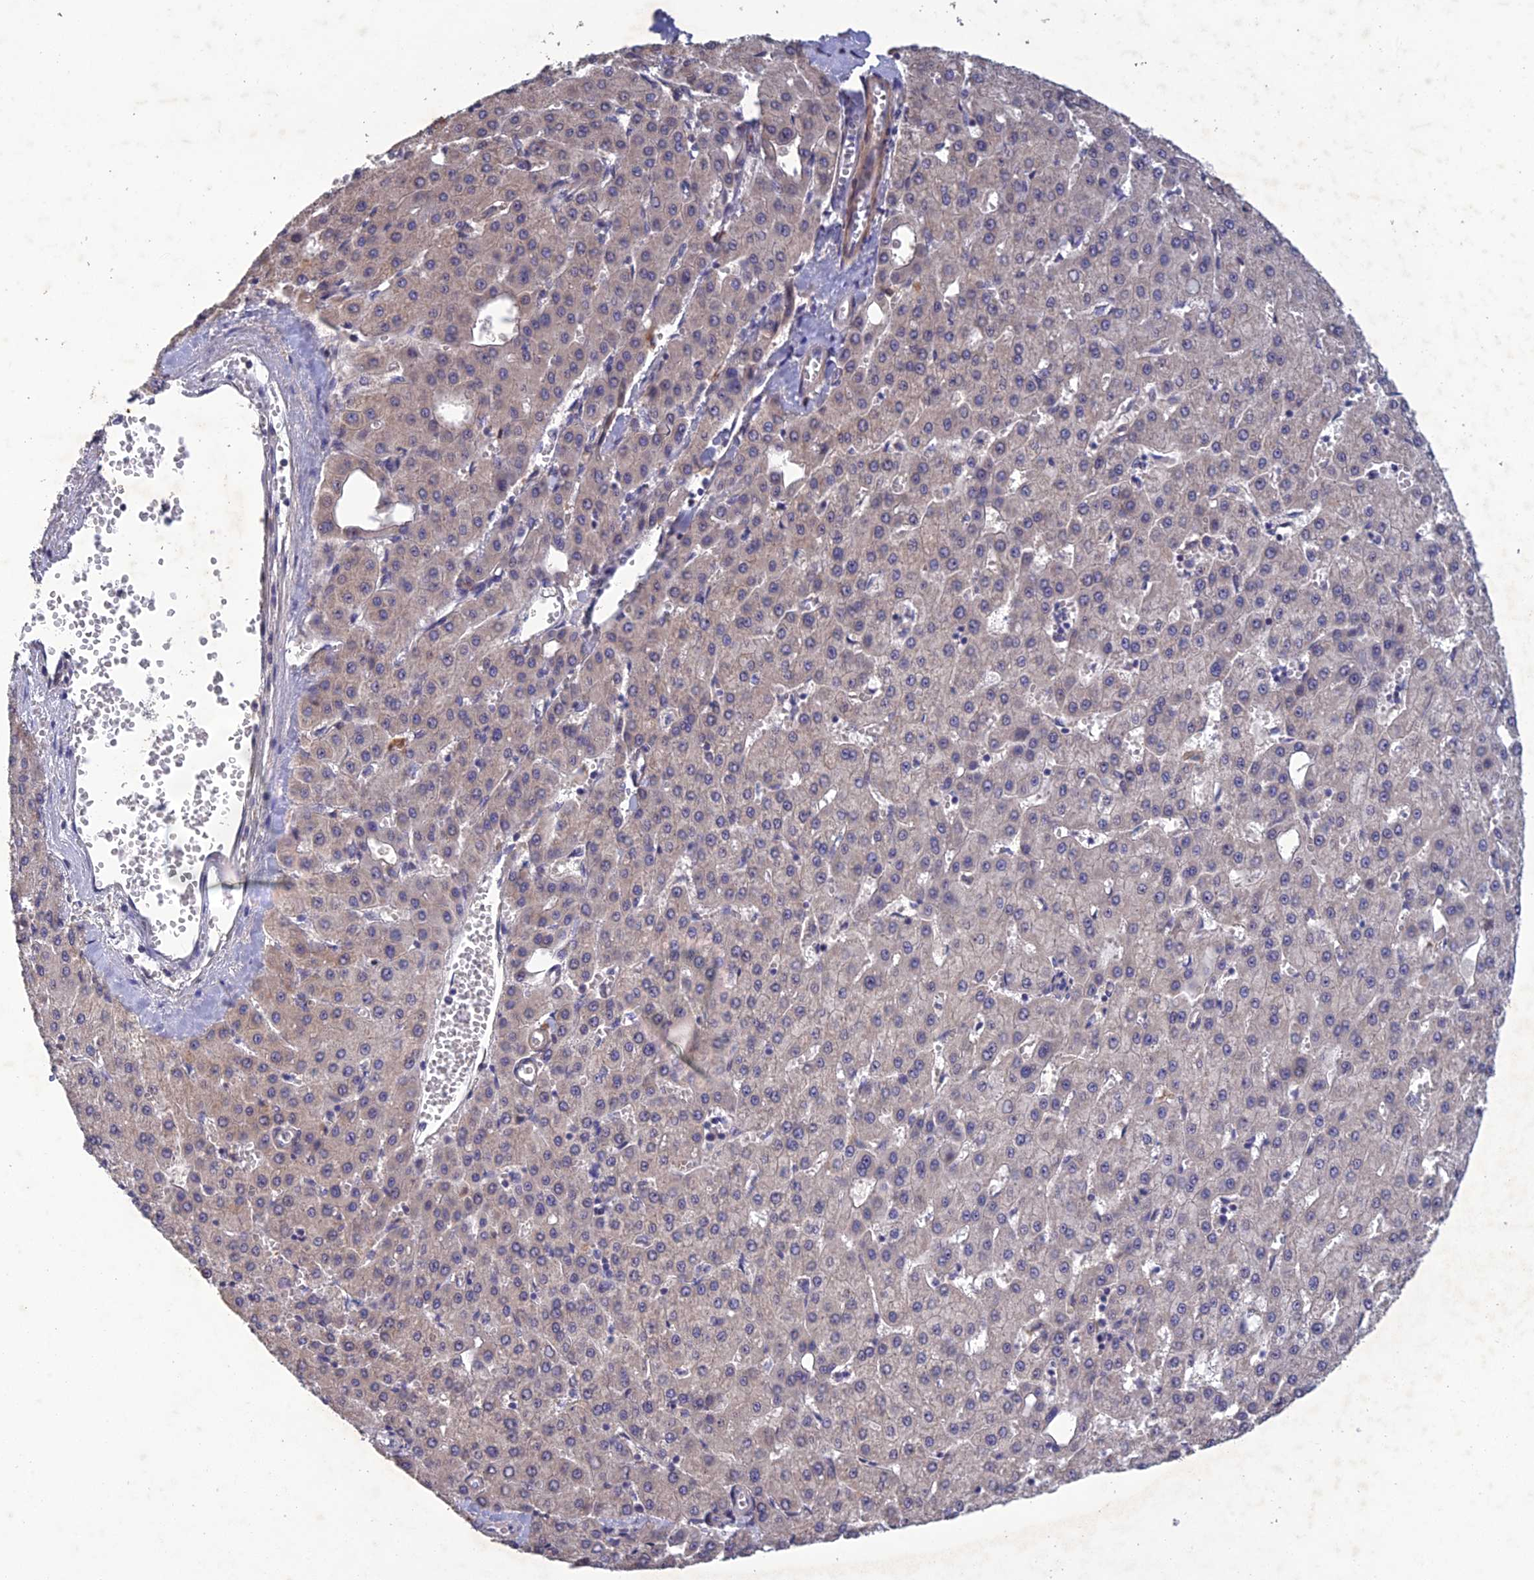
{"staining": {"intensity": "negative", "quantity": "none", "location": "none"}, "tissue": "liver cancer", "cell_type": "Tumor cells", "image_type": "cancer", "snomed": [{"axis": "morphology", "description": "Carcinoma, Hepatocellular, NOS"}, {"axis": "topography", "description": "Liver"}], "caption": "Tumor cells show no significant staining in liver hepatocellular carcinoma. (Immunohistochemistry, brightfield microscopy, high magnification).", "gene": "SLC39A13", "patient": {"sex": "male", "age": 47}}